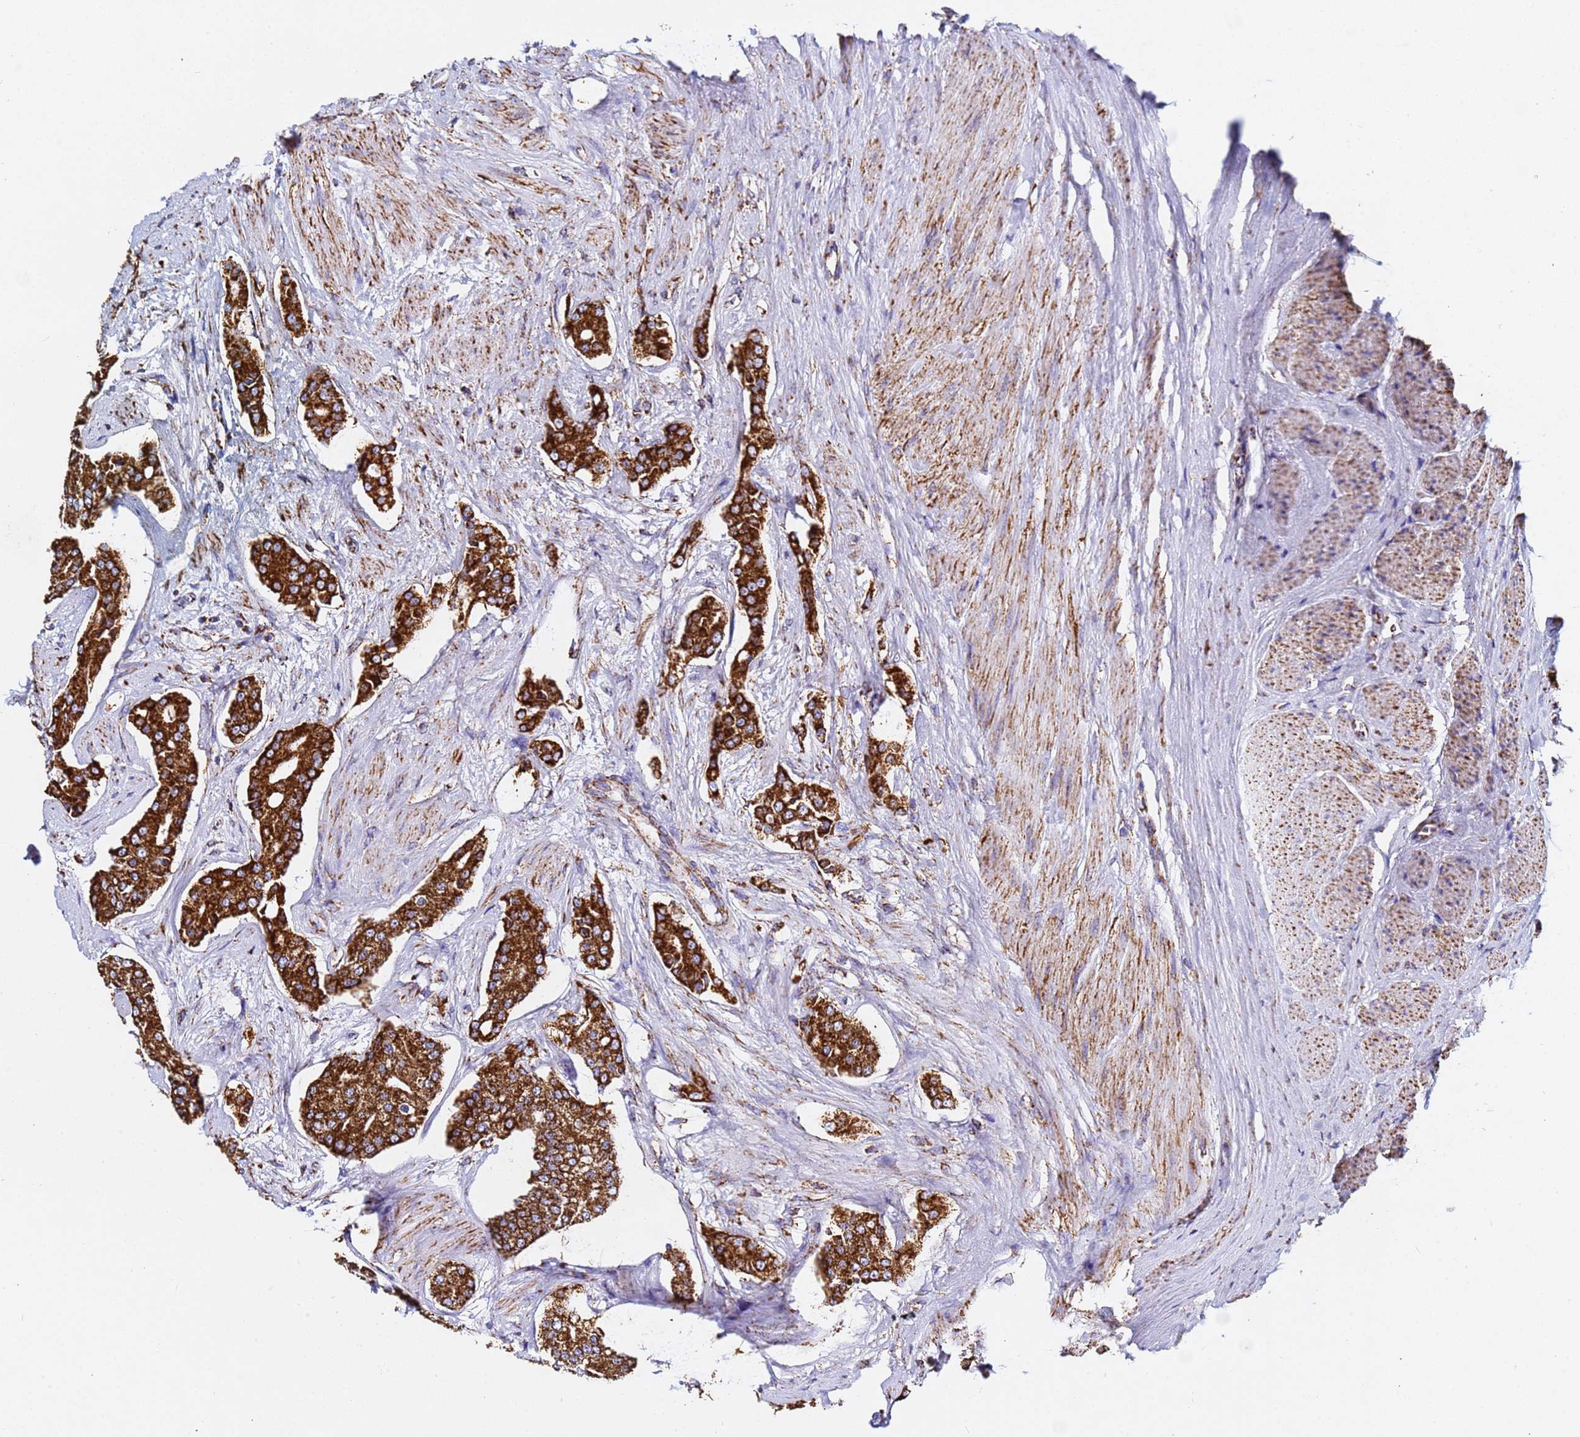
{"staining": {"intensity": "strong", "quantity": ">75%", "location": "cytoplasmic/membranous"}, "tissue": "prostate cancer", "cell_type": "Tumor cells", "image_type": "cancer", "snomed": [{"axis": "morphology", "description": "Adenocarcinoma, High grade"}, {"axis": "topography", "description": "Prostate"}], "caption": "Human prostate high-grade adenocarcinoma stained for a protein (brown) exhibits strong cytoplasmic/membranous positive expression in approximately >75% of tumor cells.", "gene": "PHB2", "patient": {"sex": "male", "age": 71}}